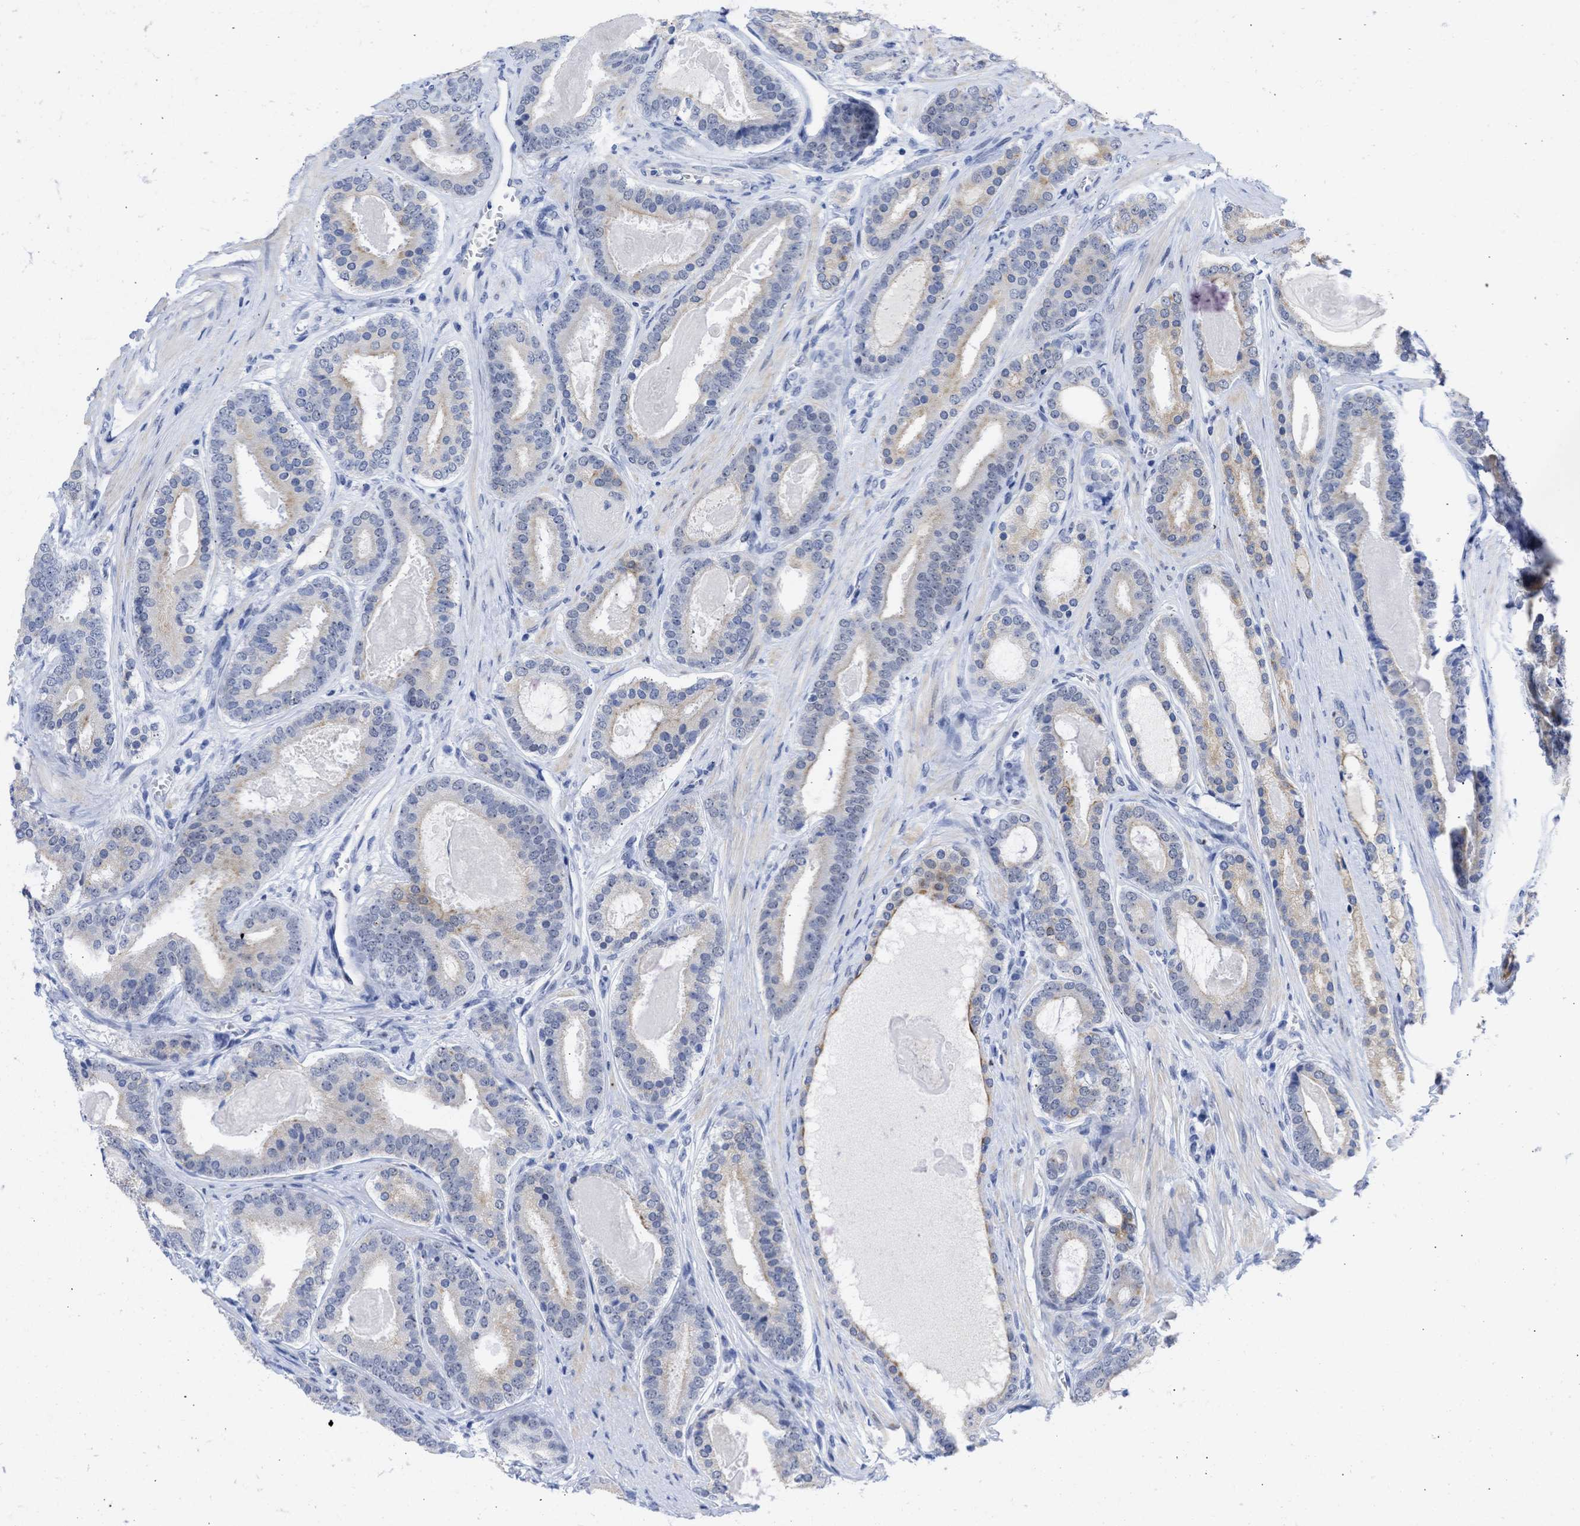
{"staining": {"intensity": "weak", "quantity": "<25%", "location": "cytoplasmic/membranous"}, "tissue": "prostate cancer", "cell_type": "Tumor cells", "image_type": "cancer", "snomed": [{"axis": "morphology", "description": "Adenocarcinoma, High grade"}, {"axis": "topography", "description": "Prostate"}], "caption": "Immunohistochemistry image of human prostate adenocarcinoma (high-grade) stained for a protein (brown), which exhibits no expression in tumor cells.", "gene": "DDX41", "patient": {"sex": "male", "age": 60}}